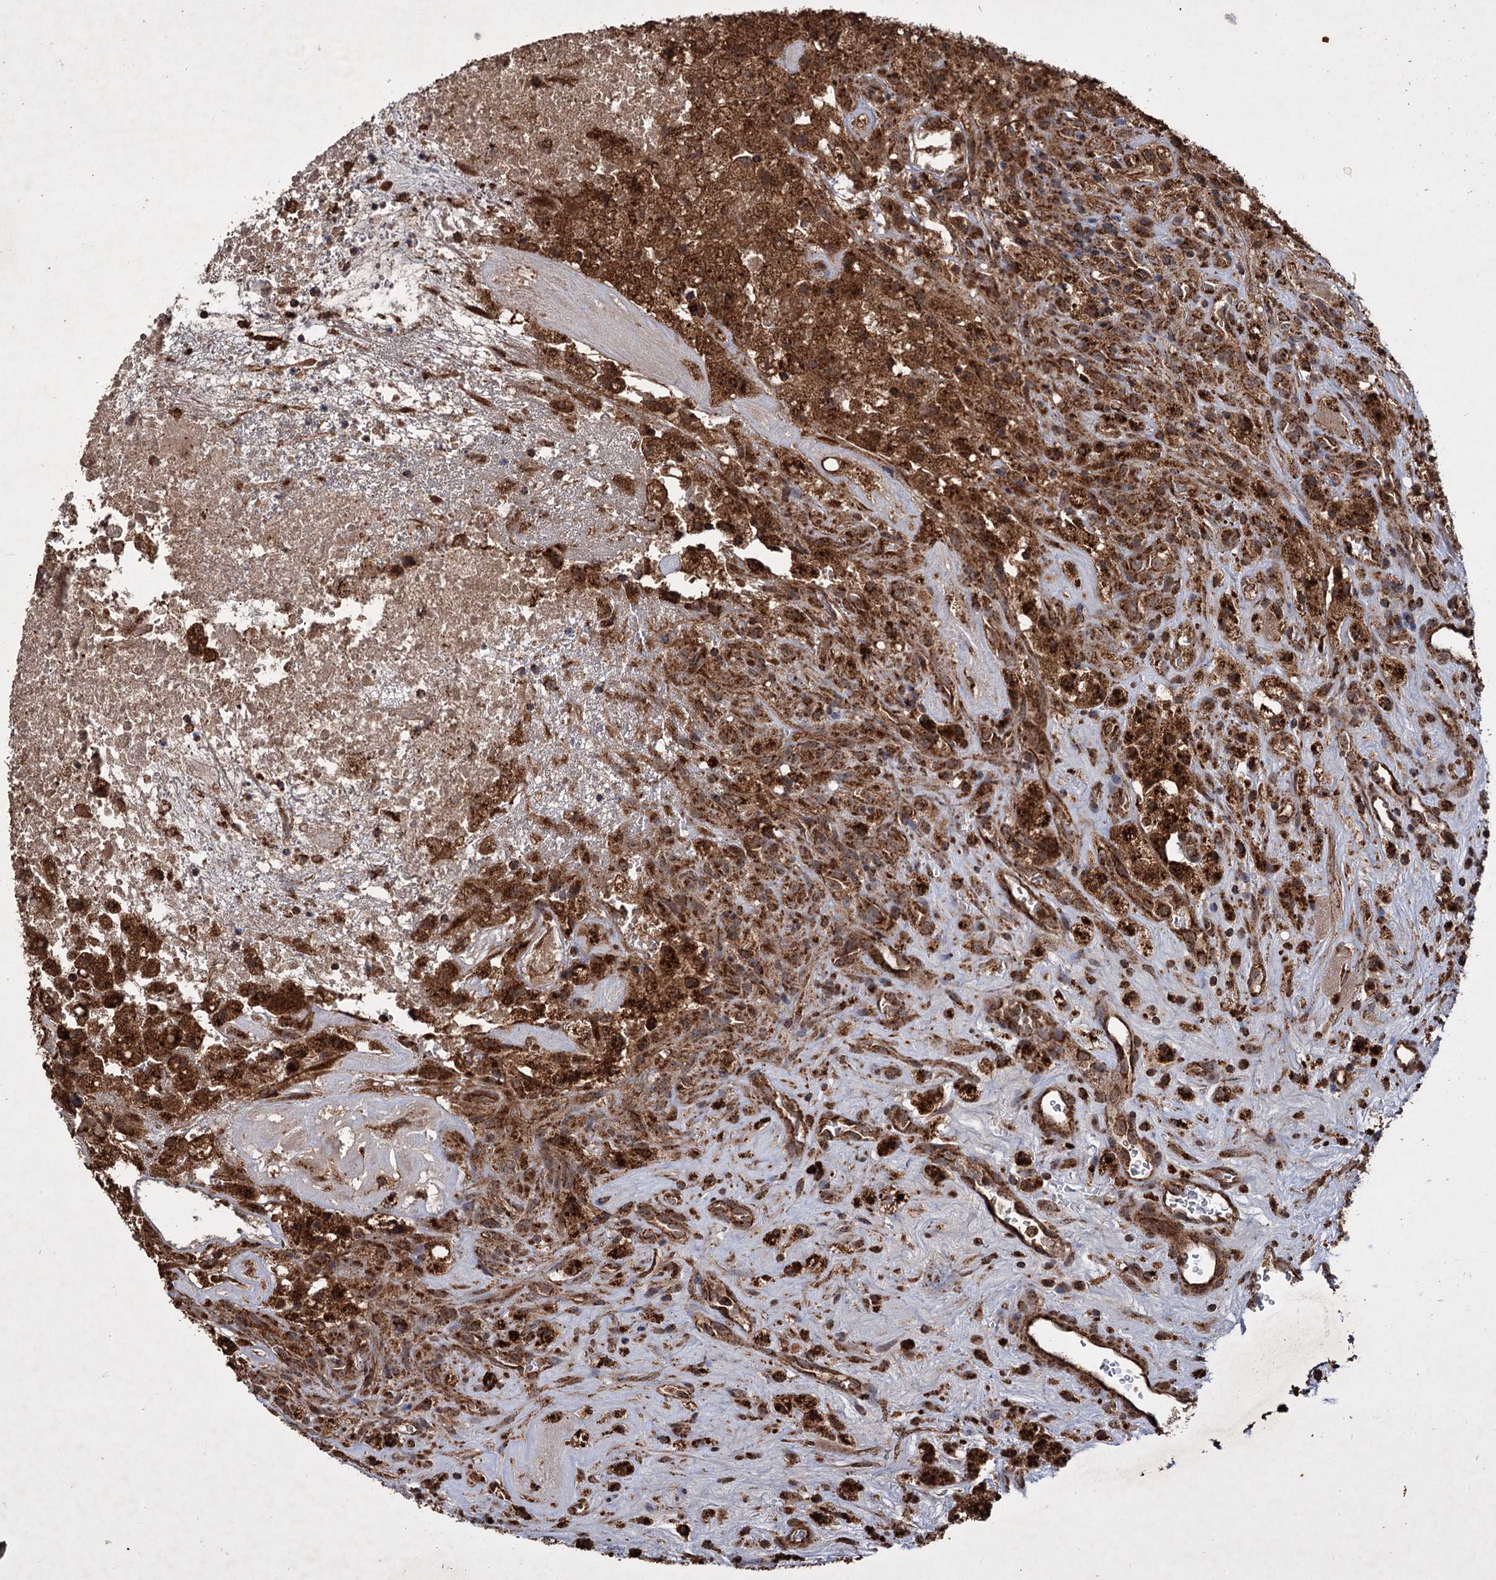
{"staining": {"intensity": "strong", "quantity": ">75%", "location": "cytoplasmic/membranous"}, "tissue": "glioma", "cell_type": "Tumor cells", "image_type": "cancer", "snomed": [{"axis": "morphology", "description": "Glioma, malignant, High grade"}, {"axis": "topography", "description": "Brain"}], "caption": "Immunohistochemistry (IHC) histopathology image of malignant glioma (high-grade) stained for a protein (brown), which exhibits high levels of strong cytoplasmic/membranous staining in about >75% of tumor cells.", "gene": "IPO4", "patient": {"sex": "male", "age": 76}}